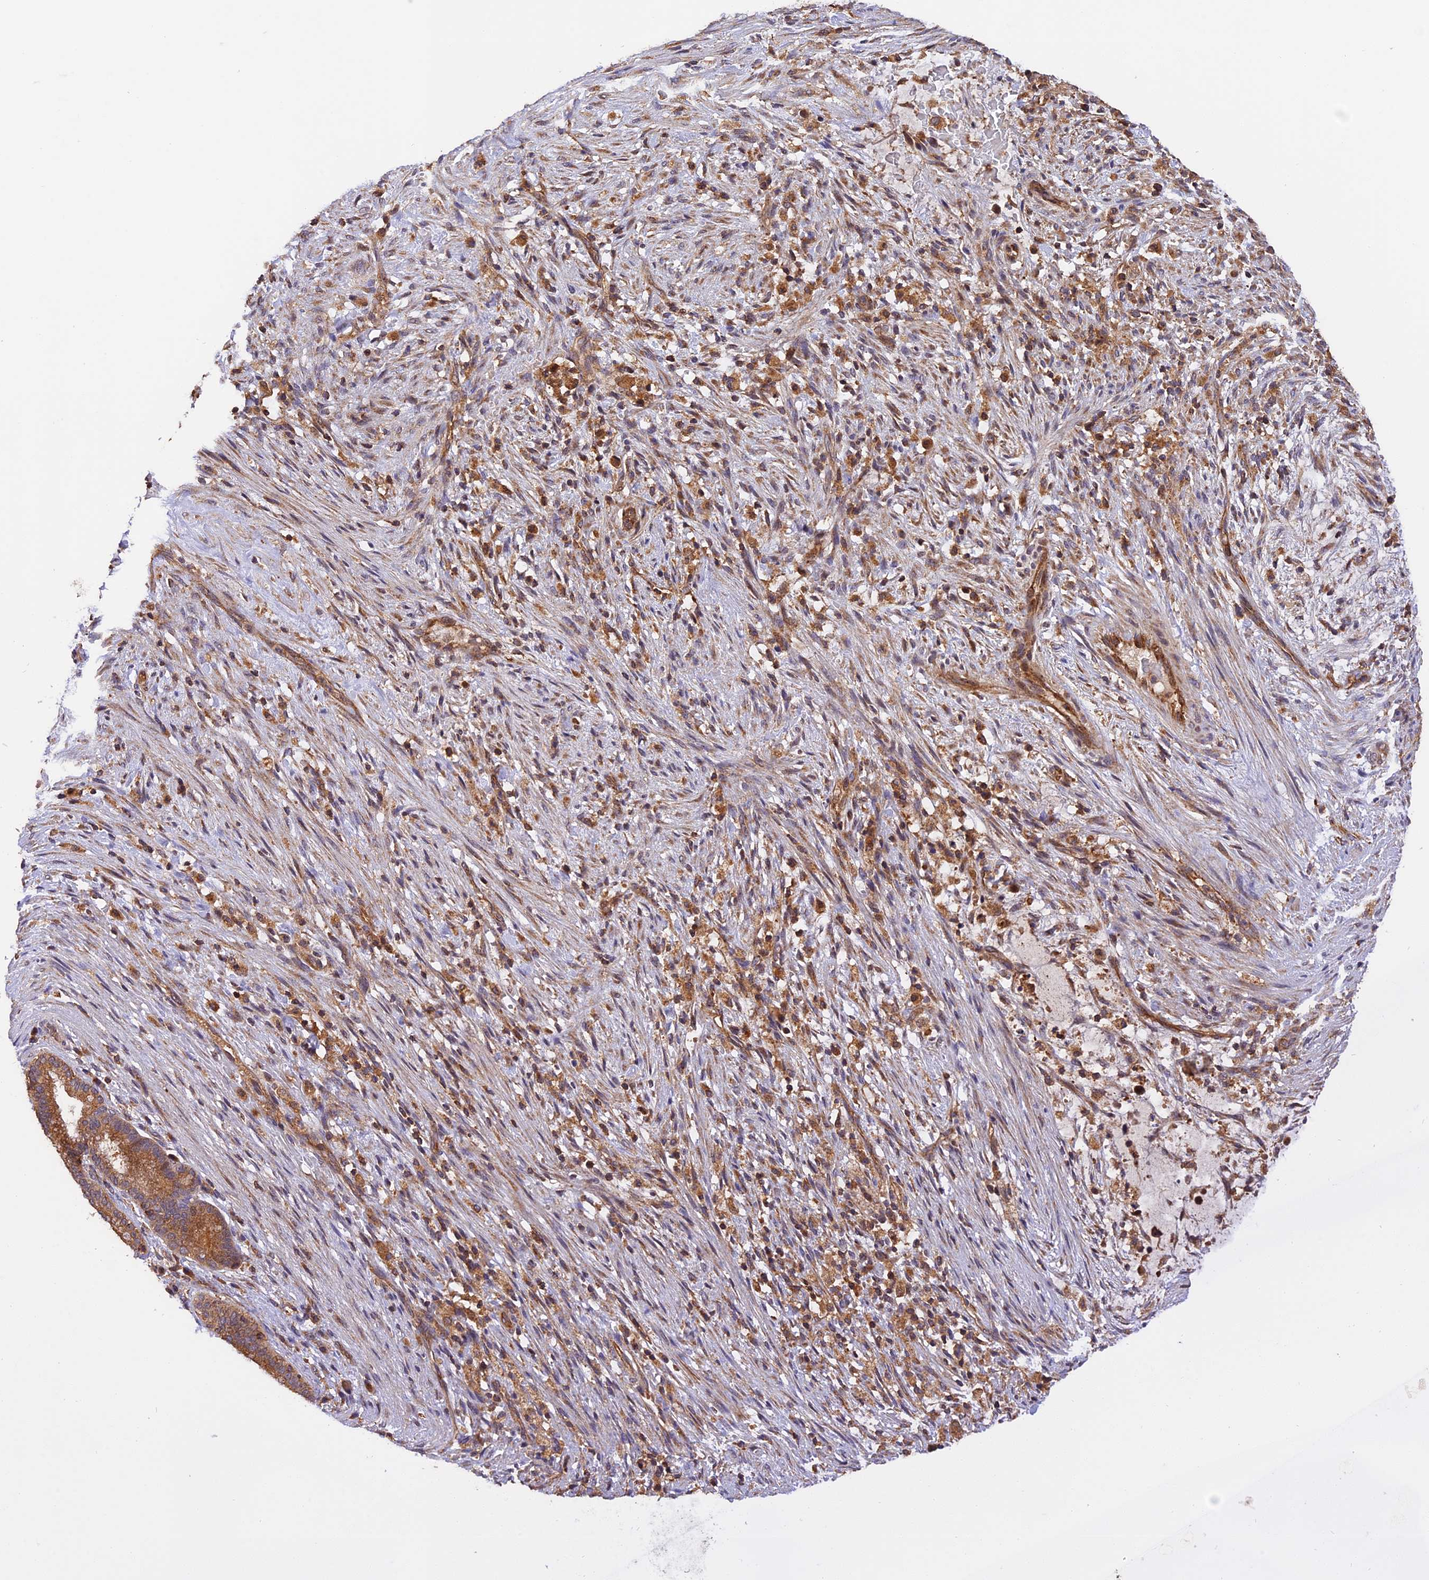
{"staining": {"intensity": "moderate", "quantity": ">75%", "location": "cytoplasmic/membranous"}, "tissue": "liver cancer", "cell_type": "Tumor cells", "image_type": "cancer", "snomed": [{"axis": "morphology", "description": "Normal tissue, NOS"}, {"axis": "morphology", "description": "Cholangiocarcinoma"}, {"axis": "topography", "description": "Liver"}, {"axis": "topography", "description": "Peripheral nerve tissue"}], "caption": "Protein staining of liver cholangiocarcinoma tissue exhibits moderate cytoplasmic/membranous positivity in about >75% of tumor cells. (brown staining indicates protein expression, while blue staining denotes nuclei).", "gene": "PEX3", "patient": {"sex": "female", "age": 73}}